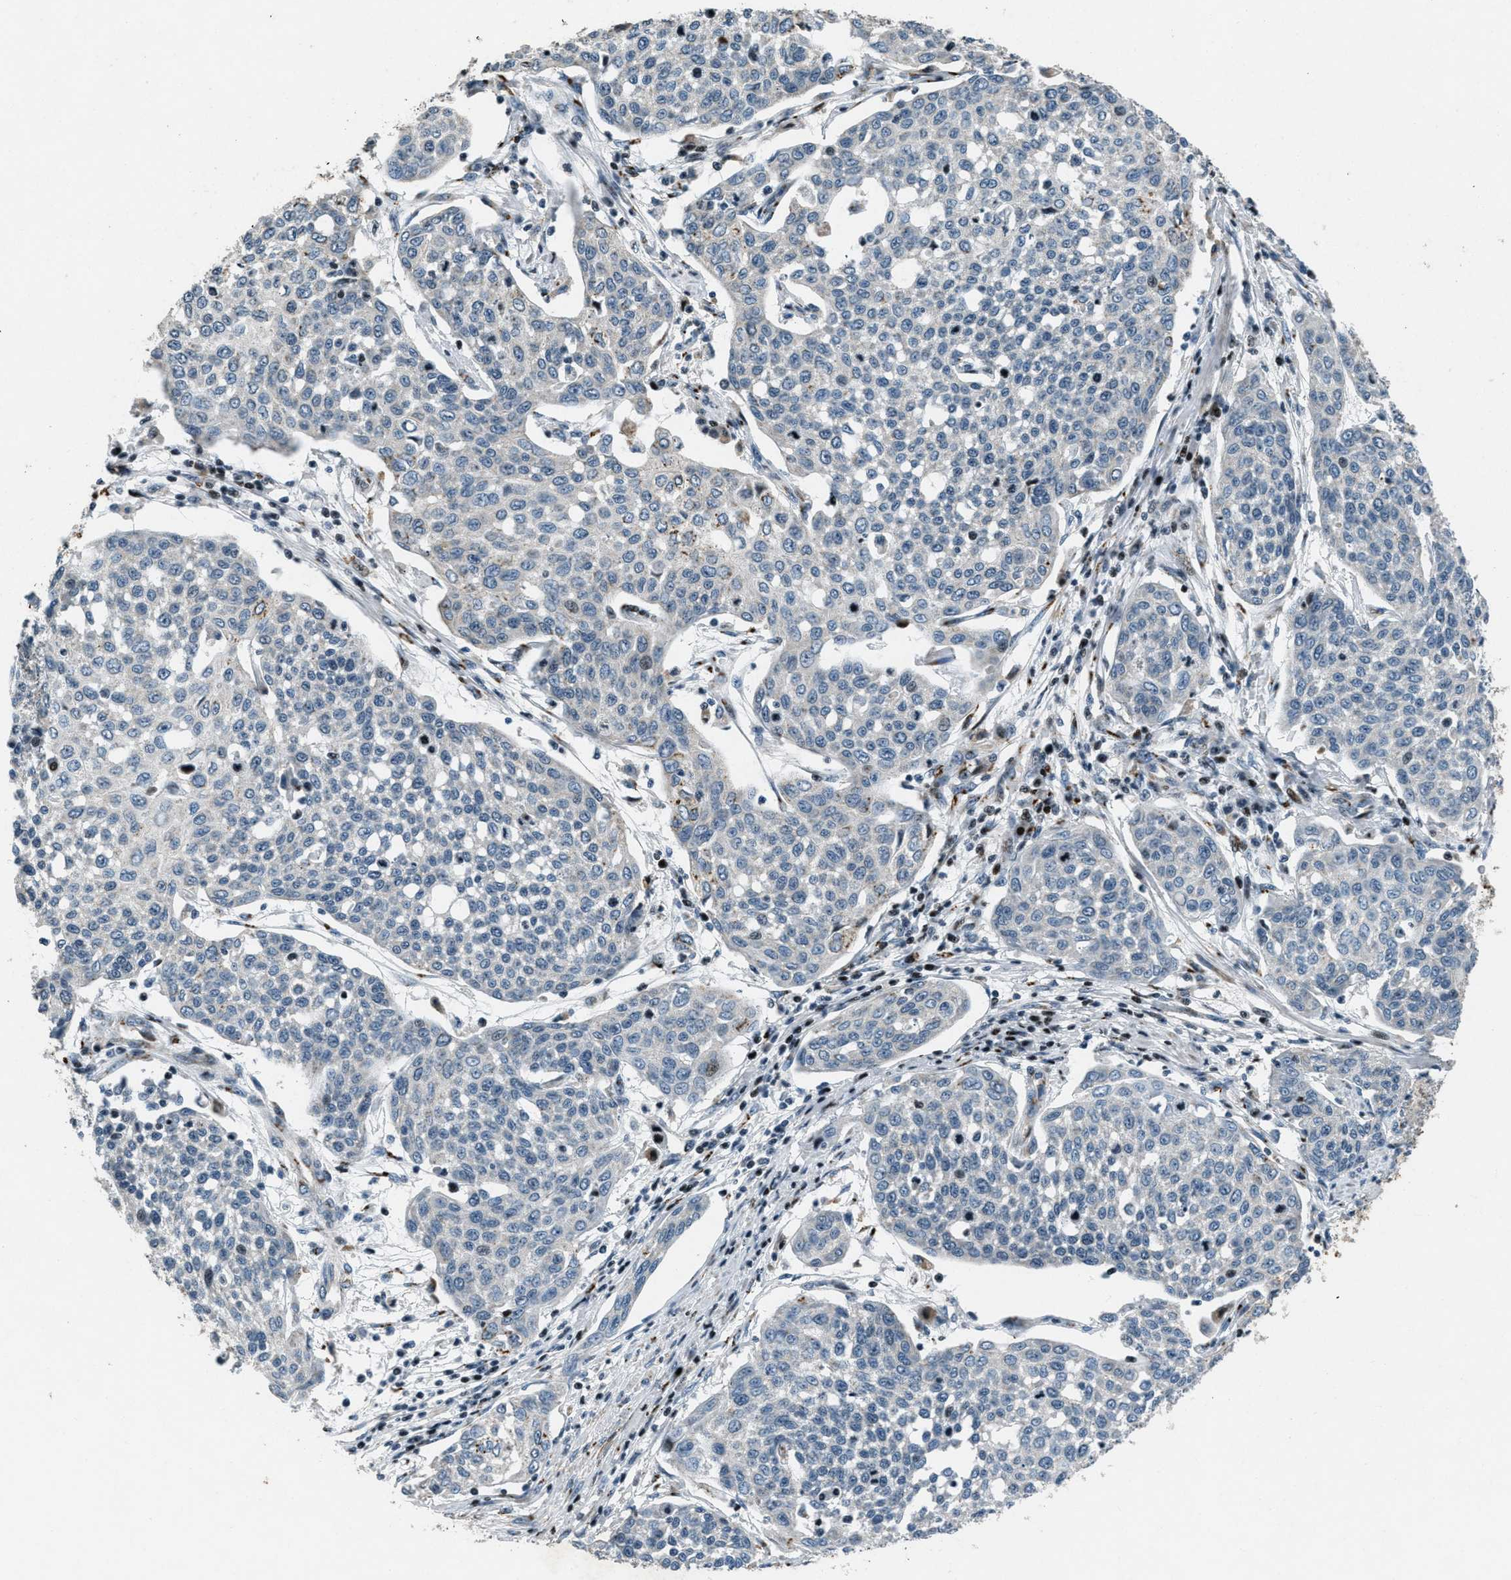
{"staining": {"intensity": "moderate", "quantity": "<25%", "location": "nuclear"}, "tissue": "cervical cancer", "cell_type": "Tumor cells", "image_type": "cancer", "snomed": [{"axis": "morphology", "description": "Squamous cell carcinoma, NOS"}, {"axis": "topography", "description": "Cervix"}], "caption": "This is a micrograph of immunohistochemistry staining of cervical cancer, which shows moderate staining in the nuclear of tumor cells.", "gene": "GPC6", "patient": {"sex": "female", "age": 34}}